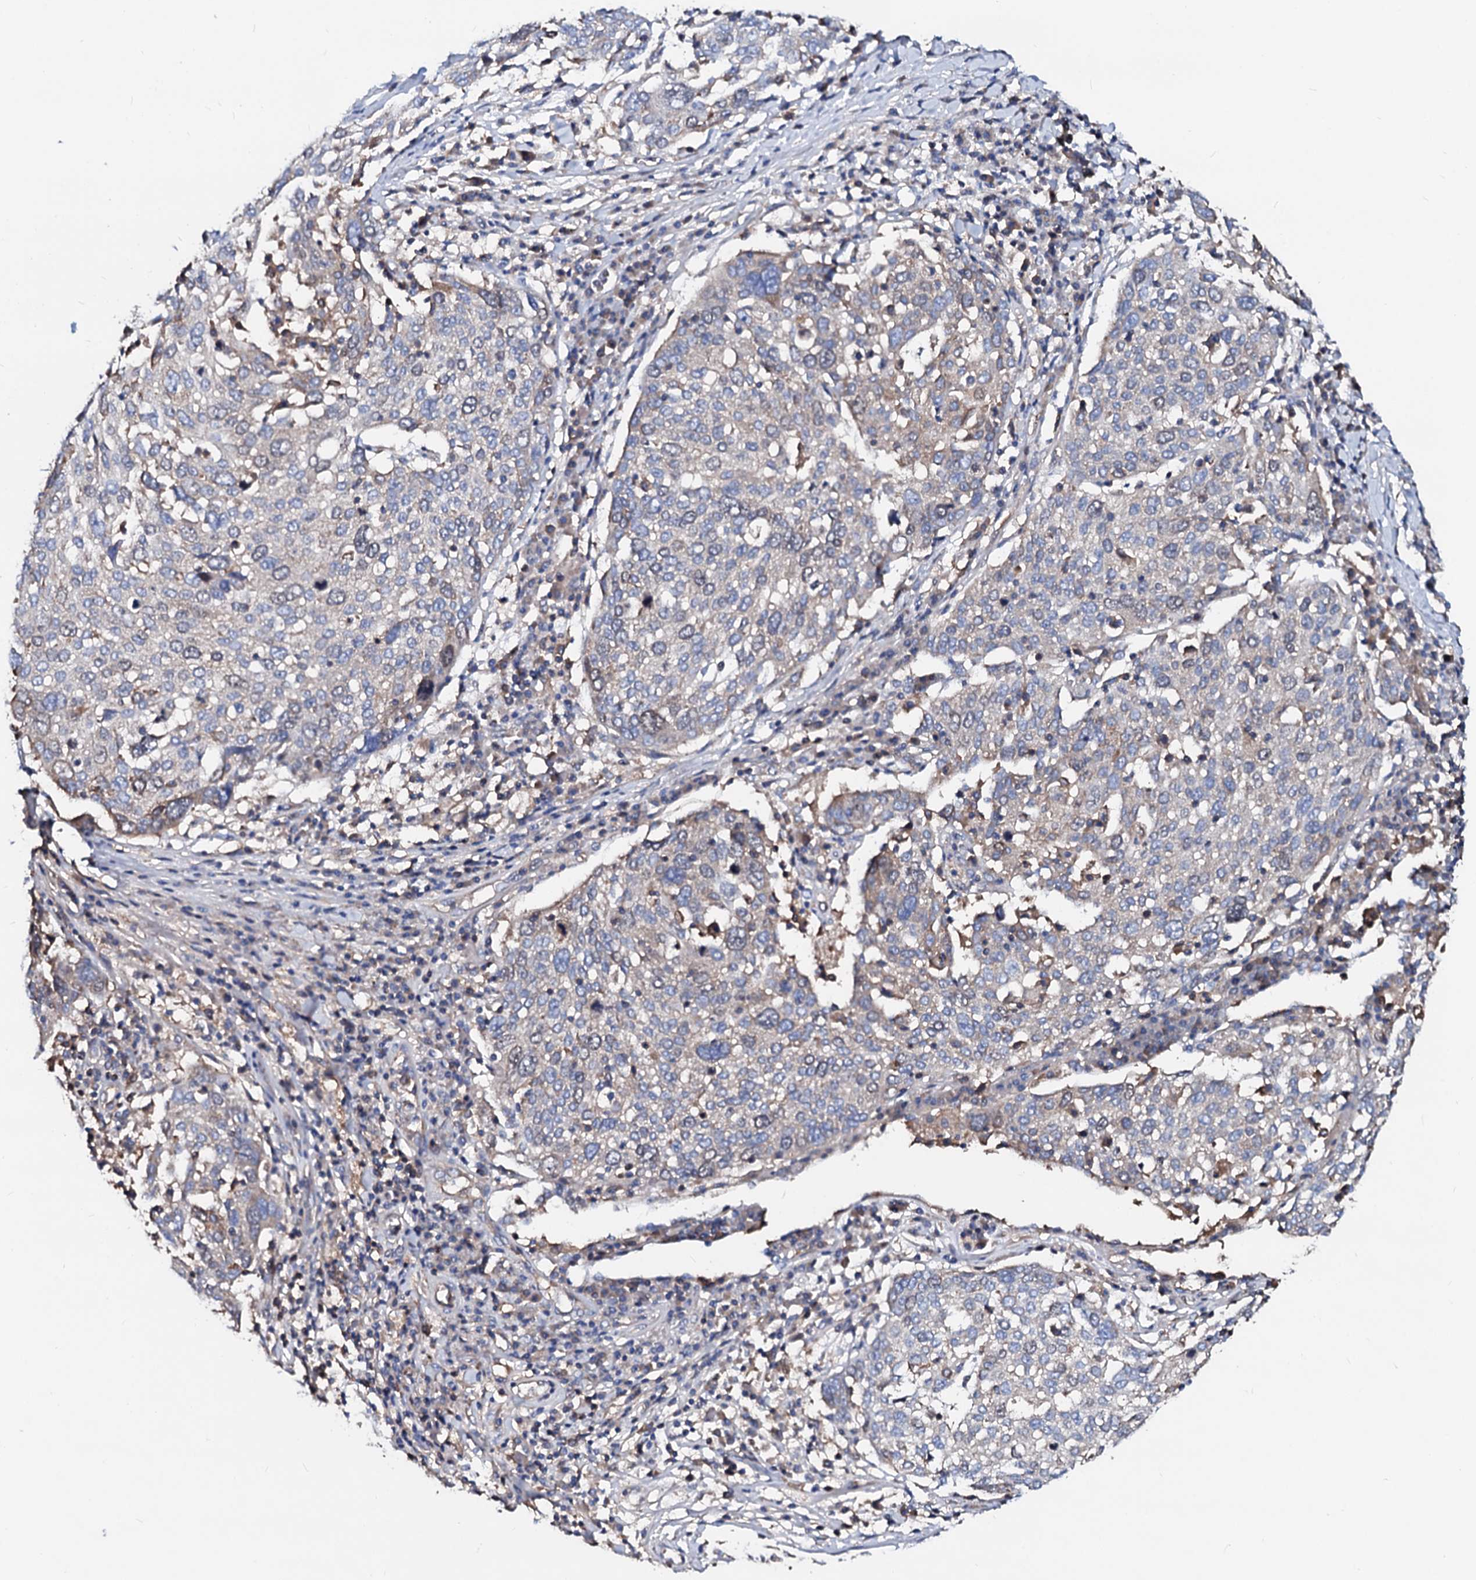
{"staining": {"intensity": "negative", "quantity": "none", "location": "none"}, "tissue": "lung cancer", "cell_type": "Tumor cells", "image_type": "cancer", "snomed": [{"axis": "morphology", "description": "Squamous cell carcinoma, NOS"}, {"axis": "topography", "description": "Lung"}], "caption": "Immunohistochemistry micrograph of lung cancer (squamous cell carcinoma) stained for a protein (brown), which demonstrates no positivity in tumor cells.", "gene": "CSKMT", "patient": {"sex": "male", "age": 65}}